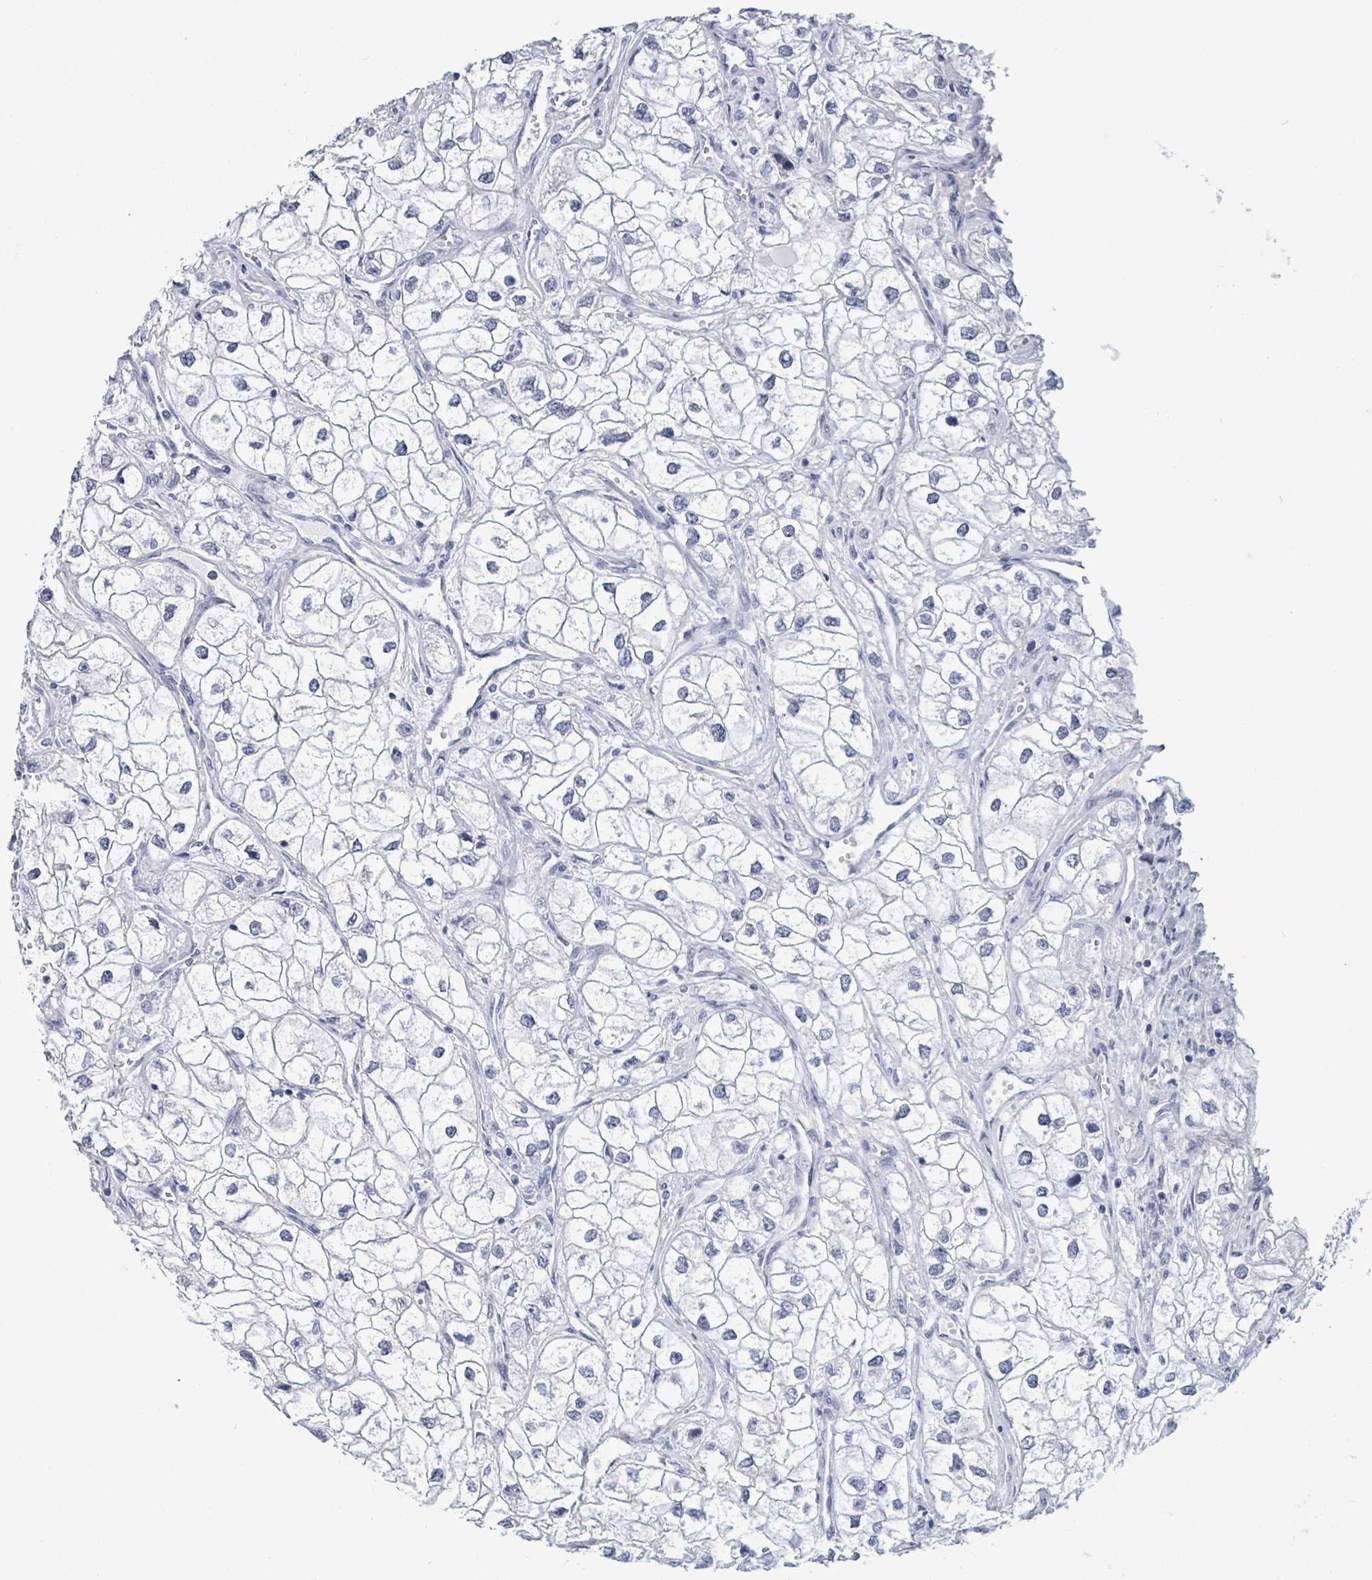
{"staining": {"intensity": "negative", "quantity": "none", "location": "none"}, "tissue": "renal cancer", "cell_type": "Tumor cells", "image_type": "cancer", "snomed": [{"axis": "morphology", "description": "Adenocarcinoma, NOS"}, {"axis": "topography", "description": "Kidney"}], "caption": "The image exhibits no significant staining in tumor cells of renal cancer.", "gene": "NKX2-1", "patient": {"sex": "male", "age": 59}}